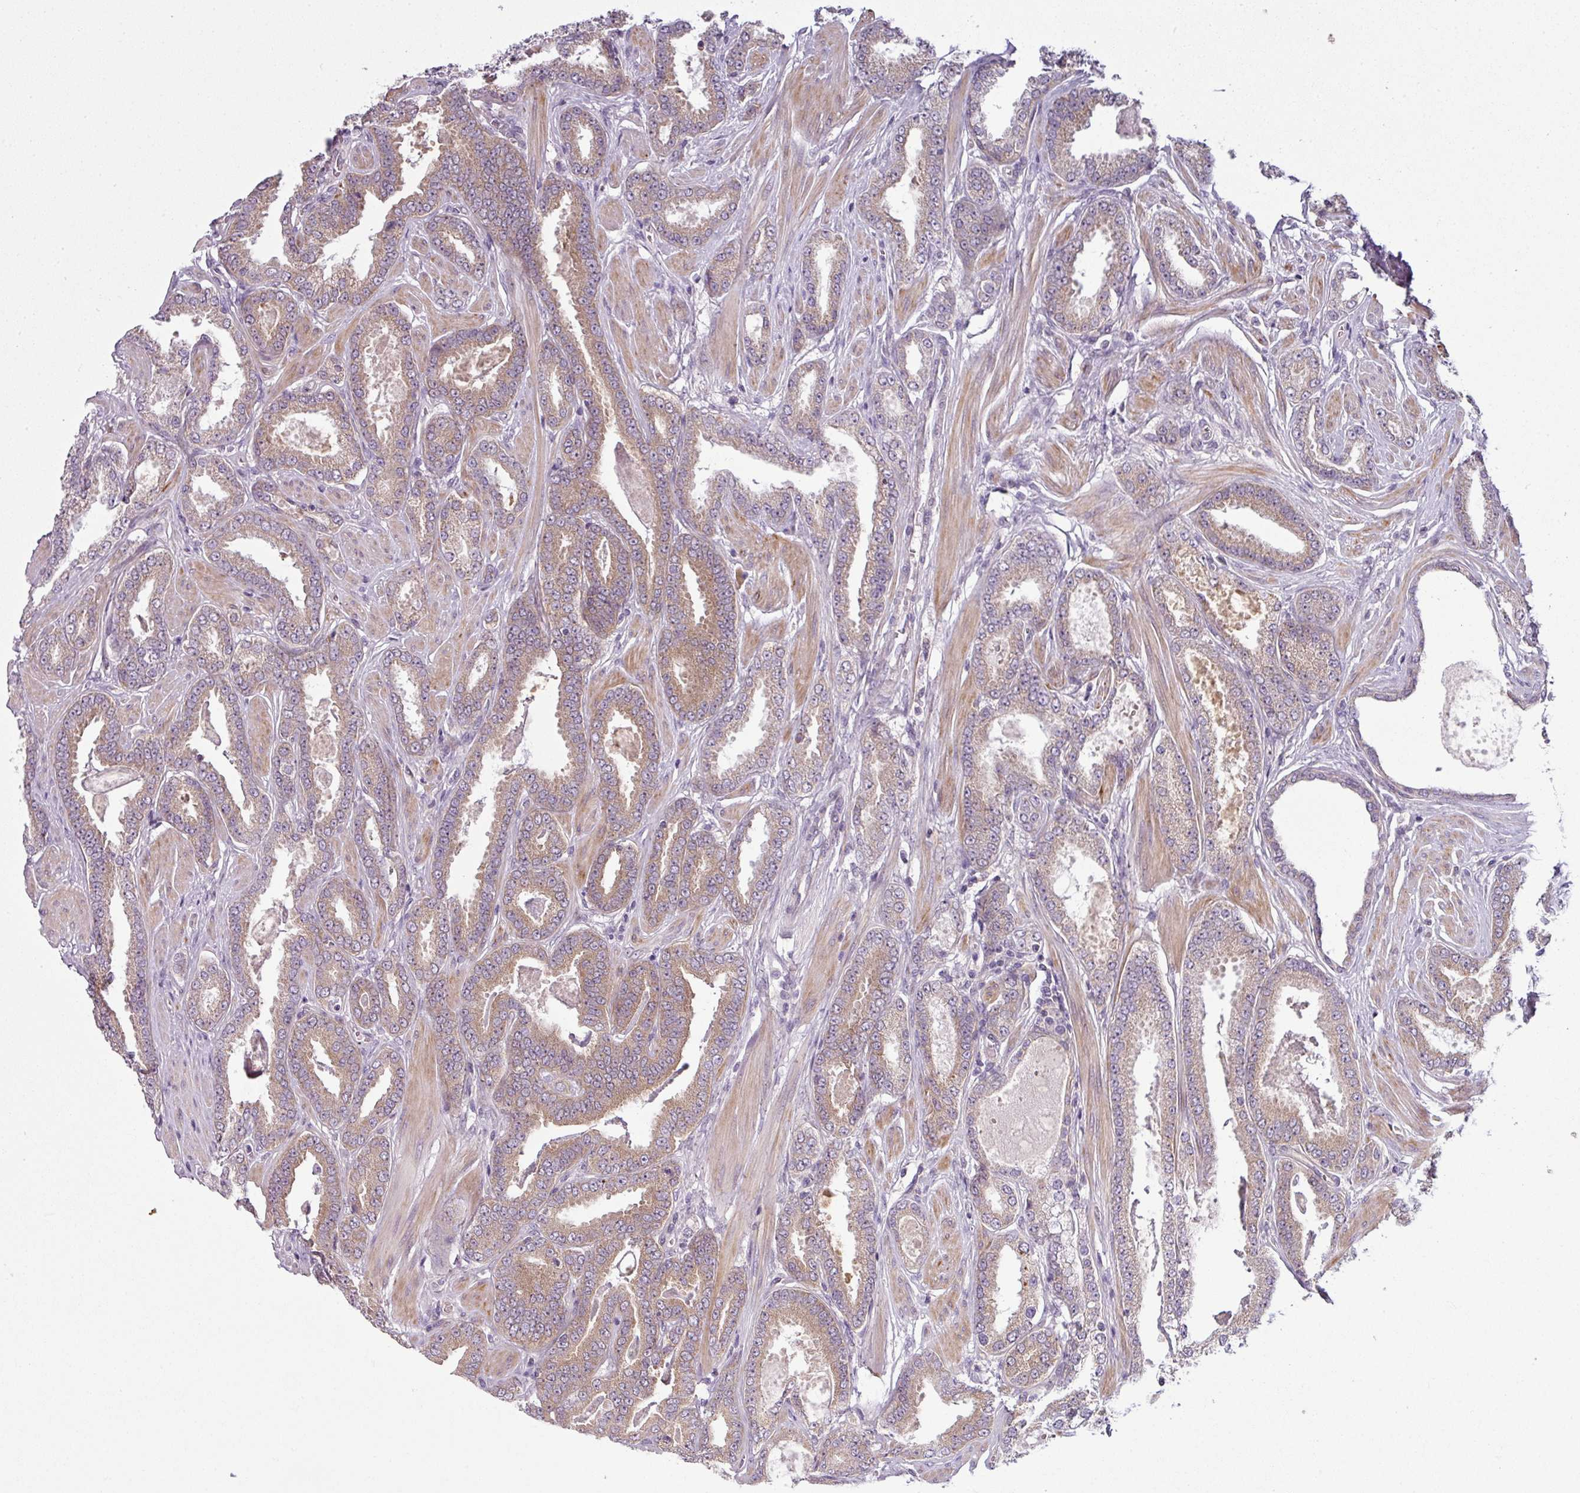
{"staining": {"intensity": "moderate", "quantity": "25%-75%", "location": "cytoplasmic/membranous"}, "tissue": "prostate cancer", "cell_type": "Tumor cells", "image_type": "cancer", "snomed": [{"axis": "morphology", "description": "Adenocarcinoma, Low grade"}, {"axis": "topography", "description": "Prostate"}], "caption": "IHC image of neoplastic tissue: human prostate adenocarcinoma (low-grade) stained using immunohistochemistry shows medium levels of moderate protein expression localized specifically in the cytoplasmic/membranous of tumor cells, appearing as a cytoplasmic/membranous brown color.", "gene": "DERPC", "patient": {"sex": "male", "age": 42}}